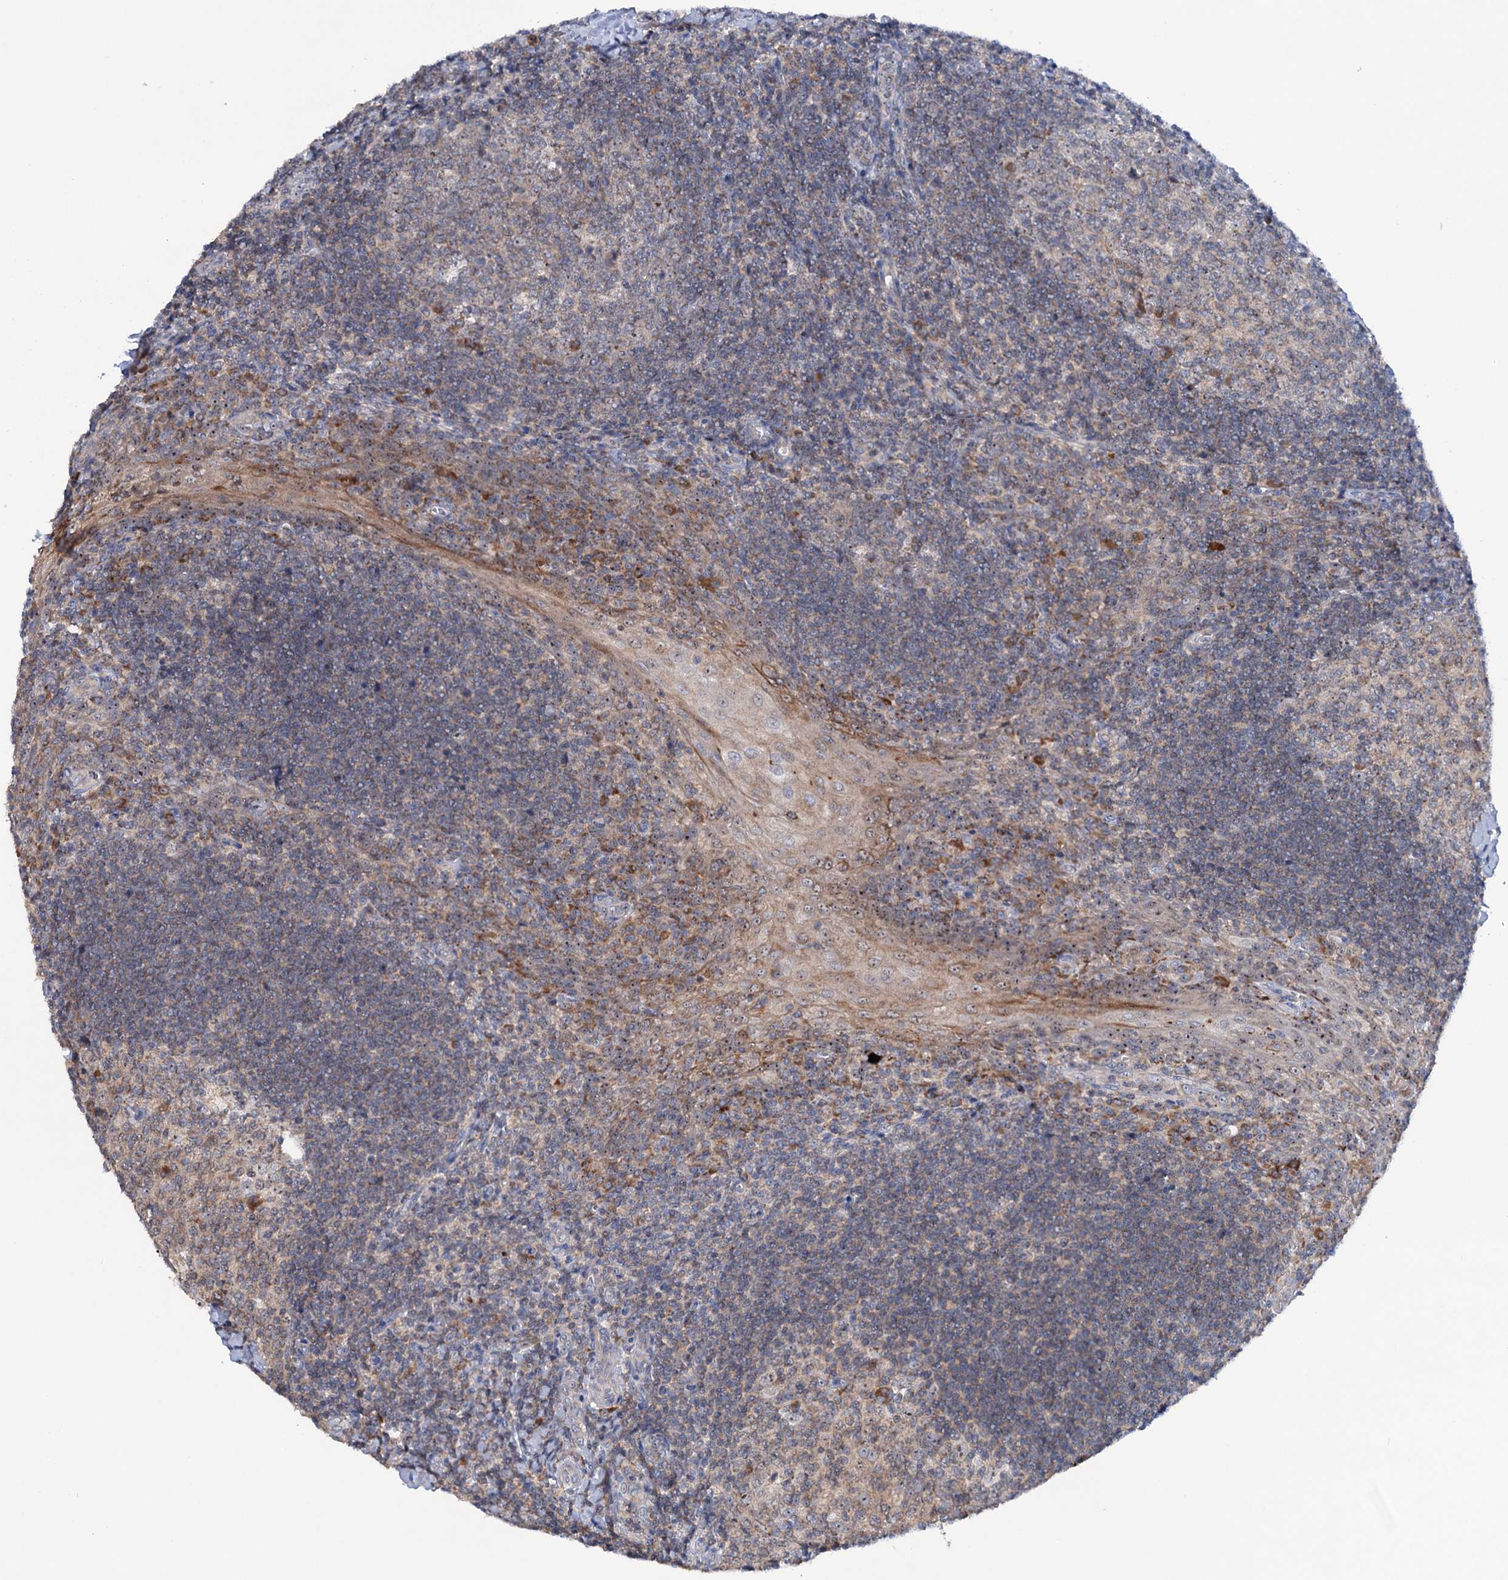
{"staining": {"intensity": "moderate", "quantity": "<25%", "location": "cytoplasmic/membranous"}, "tissue": "tonsil", "cell_type": "Germinal center cells", "image_type": "normal", "snomed": [{"axis": "morphology", "description": "Normal tissue, NOS"}, {"axis": "topography", "description": "Tonsil"}], "caption": "An immunohistochemistry image of normal tissue is shown. Protein staining in brown shows moderate cytoplasmic/membranous positivity in tonsil within germinal center cells. The protein is shown in brown color, while the nuclei are stained blue.", "gene": "HTR3B", "patient": {"sex": "male", "age": 27}}